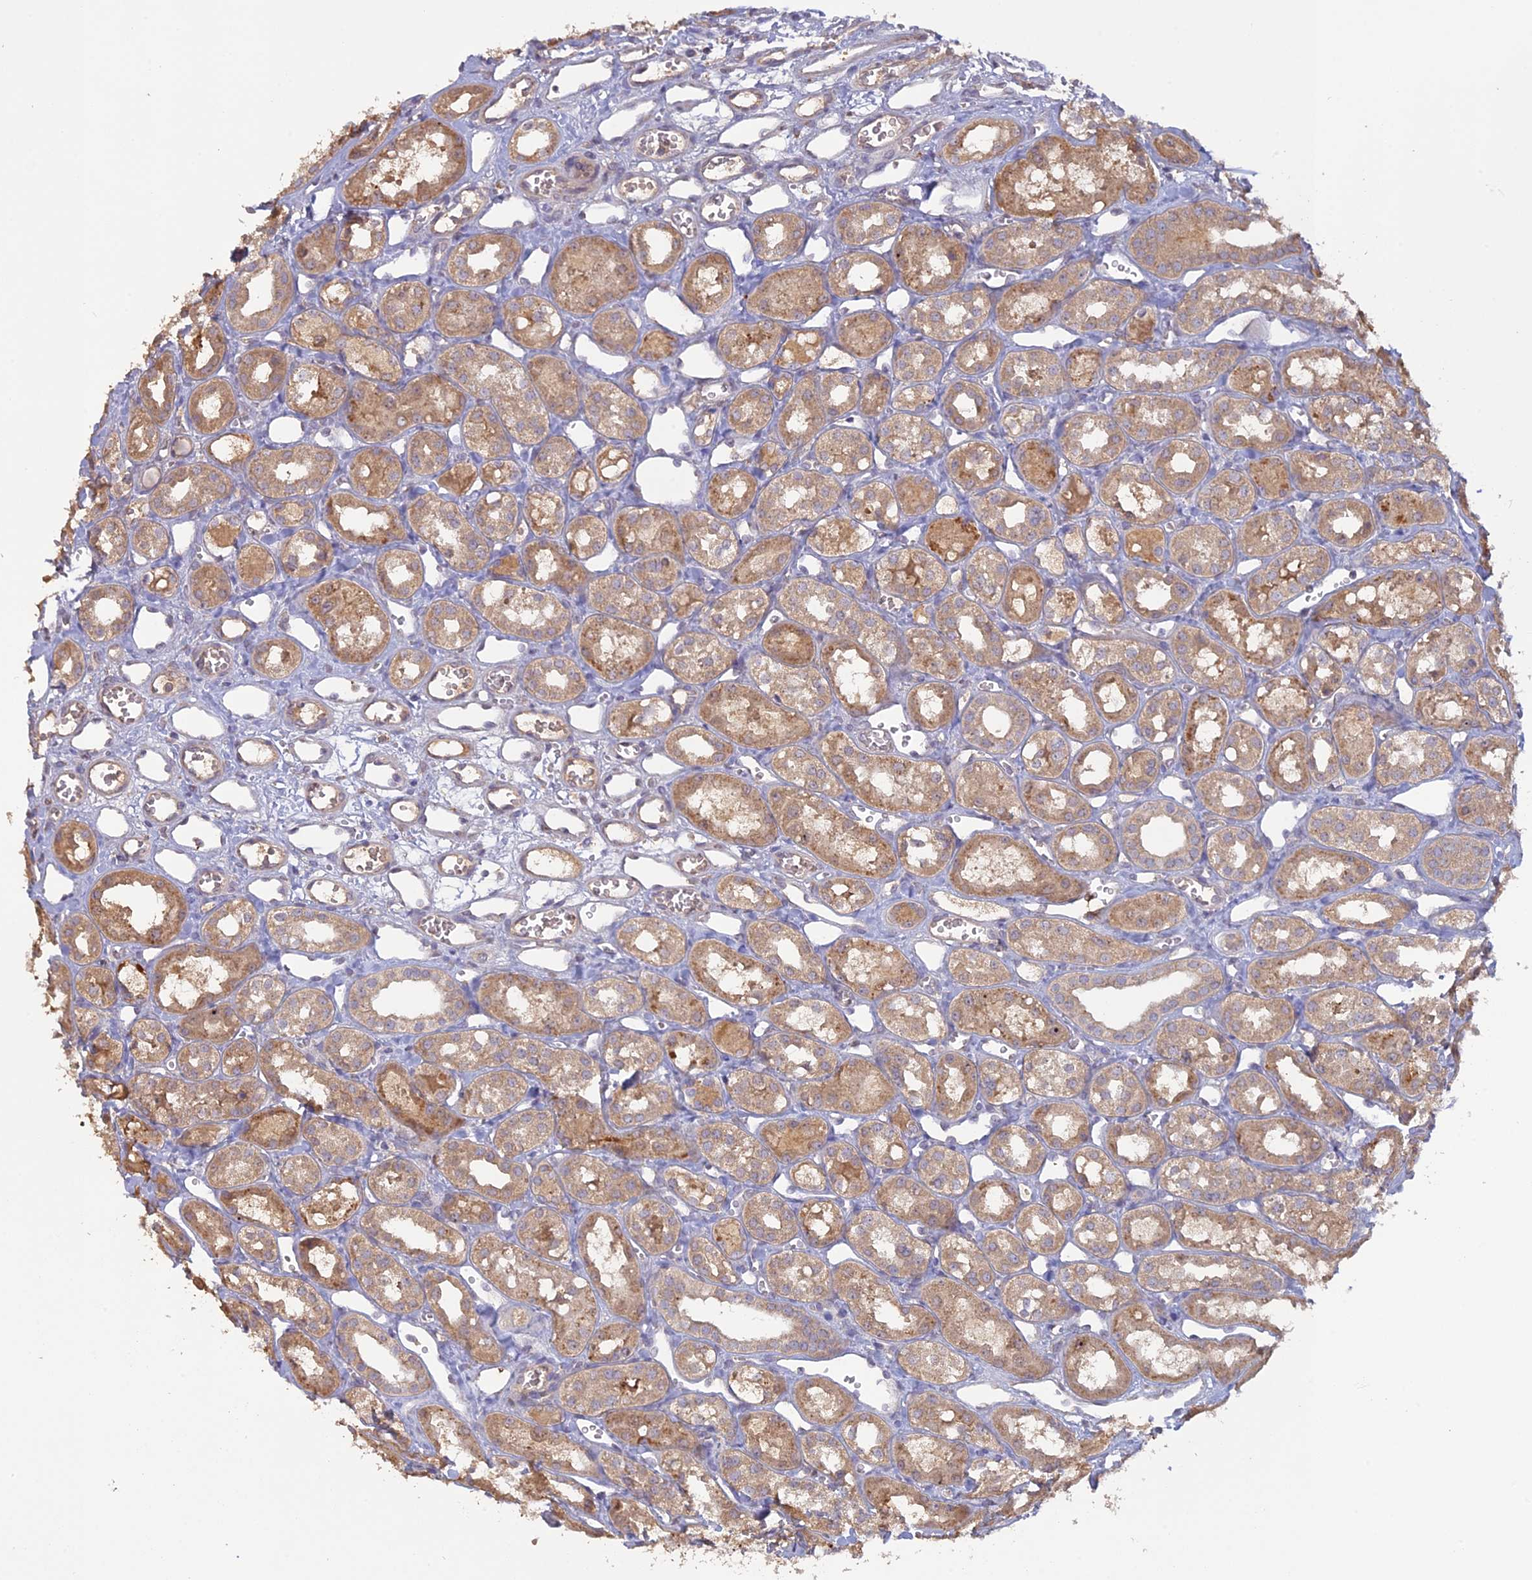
{"staining": {"intensity": "weak", "quantity": "<25%", "location": "cytoplasmic/membranous"}, "tissue": "kidney", "cell_type": "Cells in glomeruli", "image_type": "normal", "snomed": [{"axis": "morphology", "description": "Normal tissue, NOS"}, {"axis": "topography", "description": "Kidney"}], "caption": "The micrograph displays no significant staining in cells in glomeruli of kidney.", "gene": "PPIC", "patient": {"sex": "male", "age": 16}}